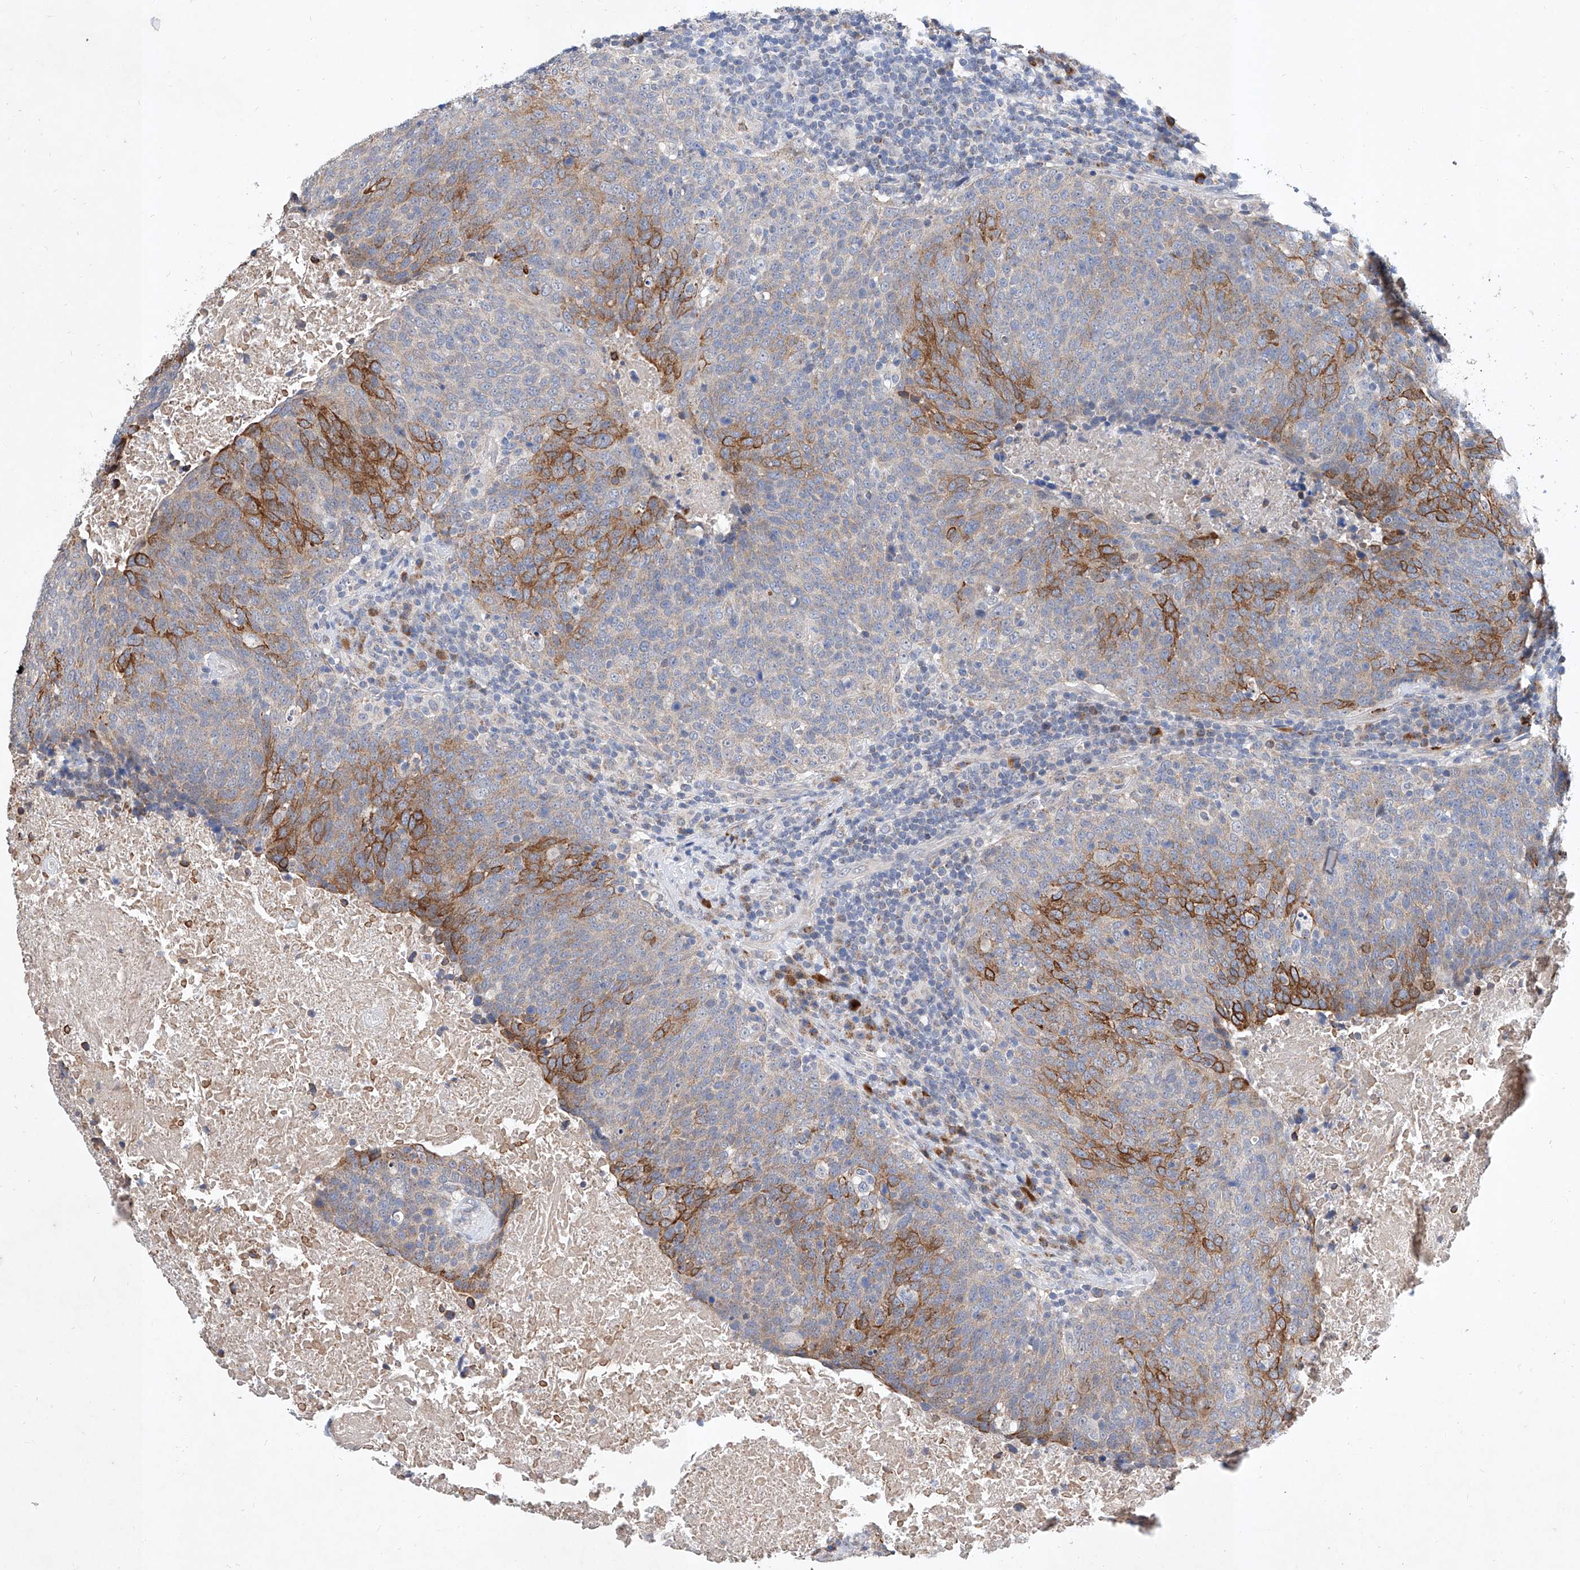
{"staining": {"intensity": "strong", "quantity": "<25%", "location": "cytoplasmic/membranous"}, "tissue": "head and neck cancer", "cell_type": "Tumor cells", "image_type": "cancer", "snomed": [{"axis": "morphology", "description": "Squamous cell carcinoma, NOS"}, {"axis": "morphology", "description": "Squamous cell carcinoma, metastatic, NOS"}, {"axis": "topography", "description": "Lymph node"}, {"axis": "topography", "description": "Head-Neck"}], "caption": "Immunohistochemical staining of head and neck cancer (metastatic squamous cell carcinoma) displays strong cytoplasmic/membranous protein staining in approximately <25% of tumor cells.", "gene": "MFSD4B", "patient": {"sex": "male", "age": 62}}